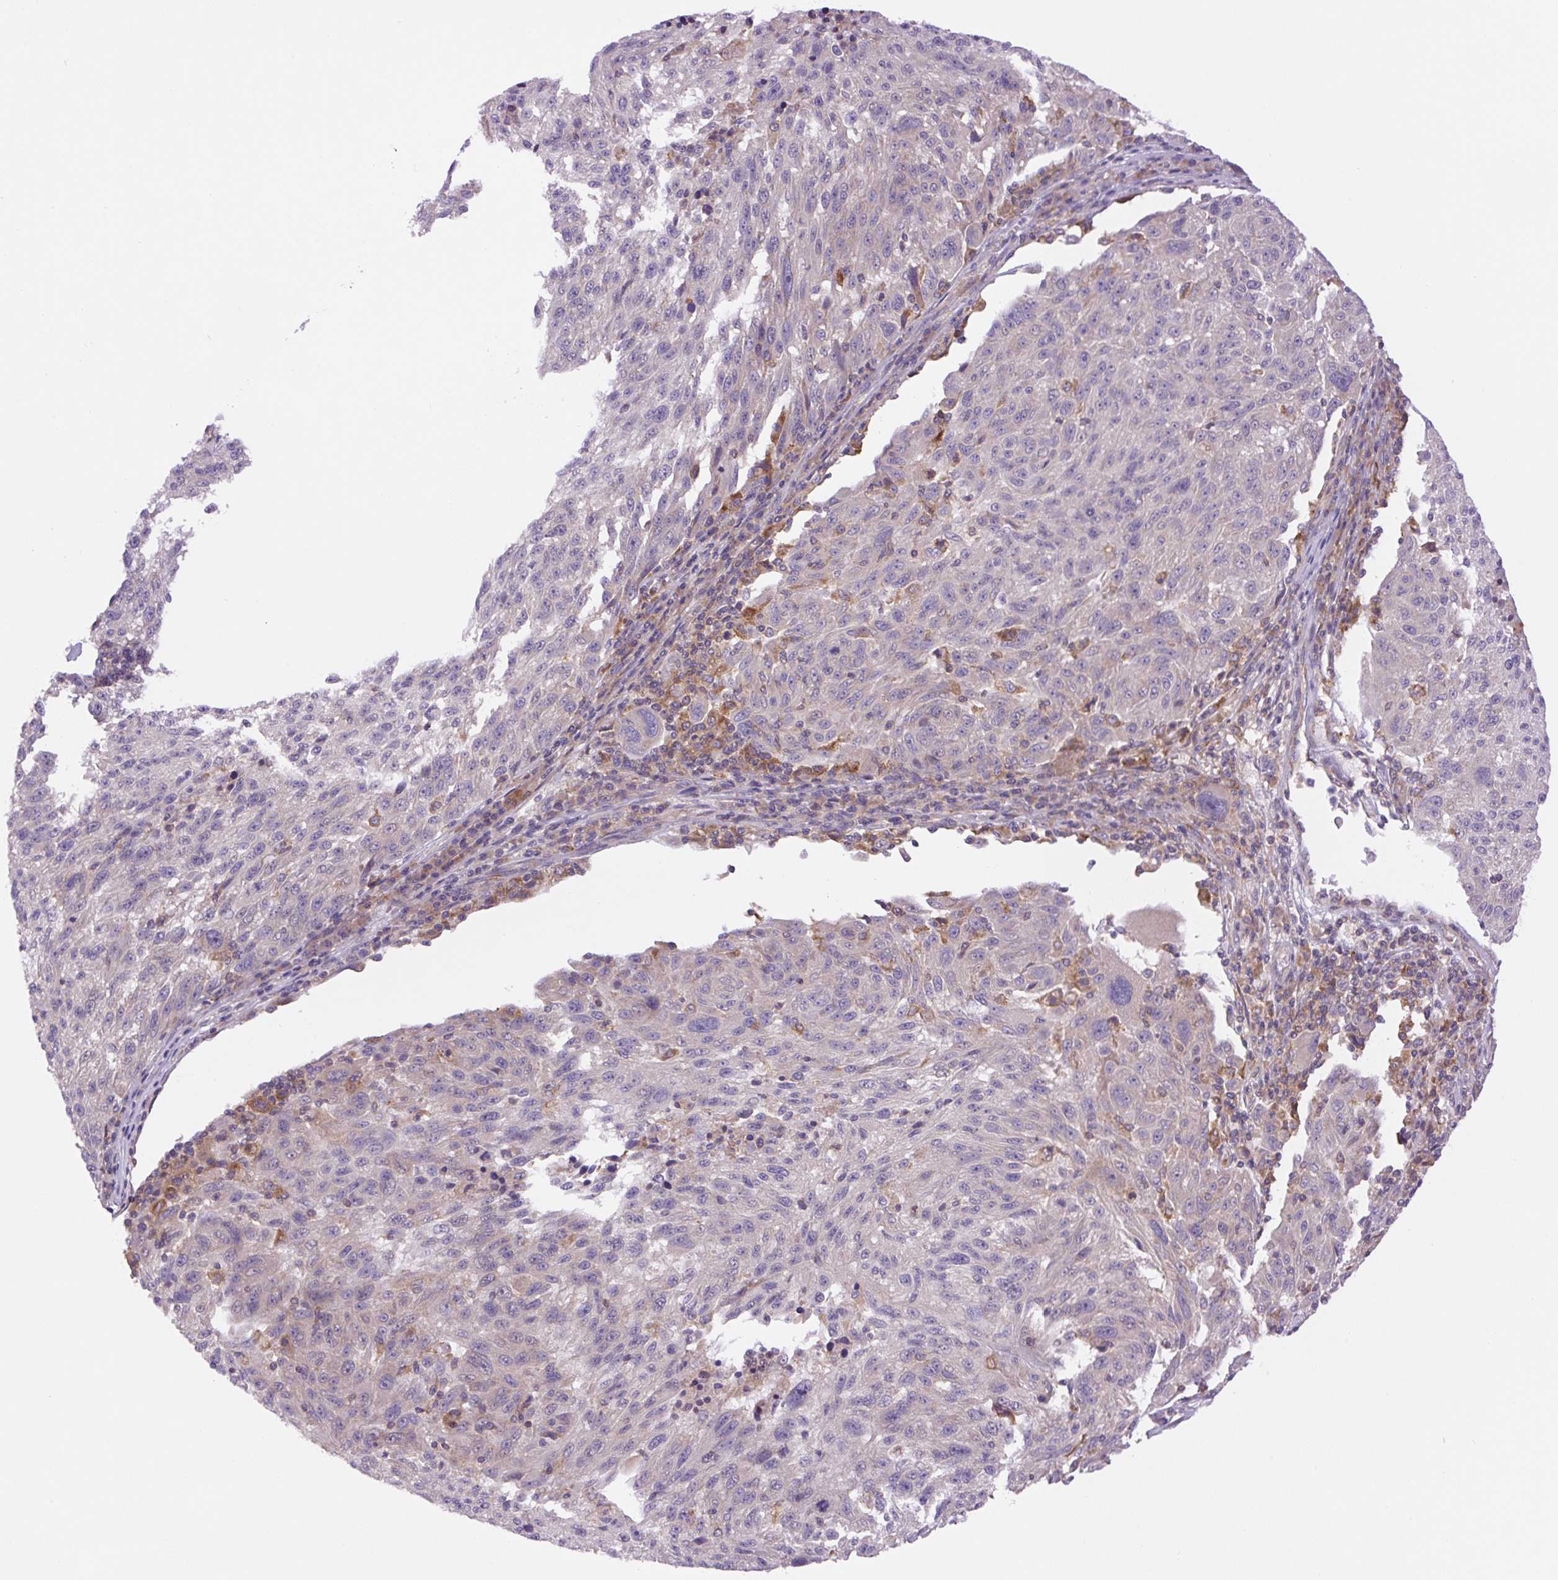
{"staining": {"intensity": "negative", "quantity": "none", "location": "none"}, "tissue": "melanoma", "cell_type": "Tumor cells", "image_type": "cancer", "snomed": [{"axis": "morphology", "description": "Malignant melanoma, NOS"}, {"axis": "topography", "description": "Skin"}], "caption": "A photomicrograph of human malignant melanoma is negative for staining in tumor cells.", "gene": "MINK1", "patient": {"sex": "male", "age": 53}}